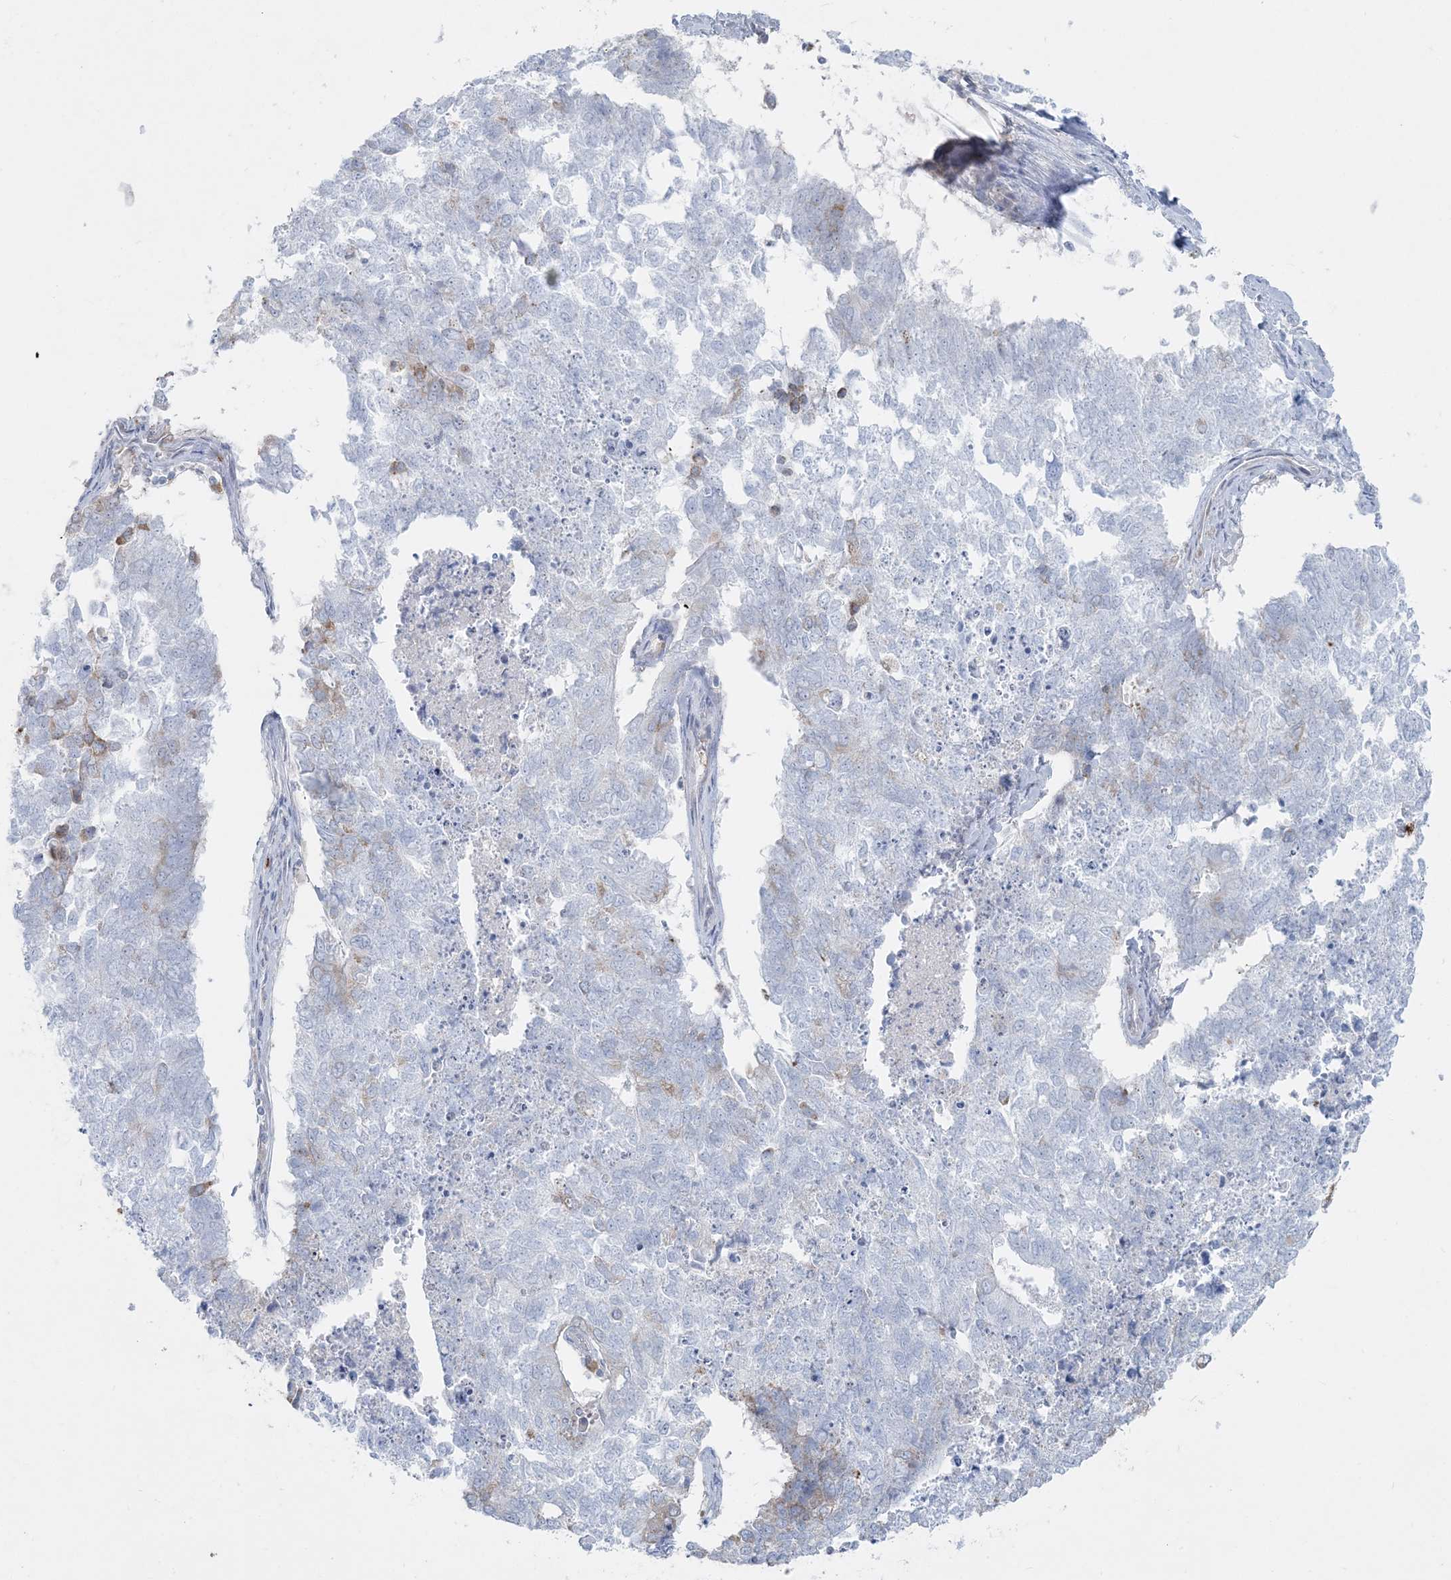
{"staining": {"intensity": "negative", "quantity": "none", "location": "none"}, "tissue": "cervical cancer", "cell_type": "Tumor cells", "image_type": "cancer", "snomed": [{"axis": "morphology", "description": "Squamous cell carcinoma, NOS"}, {"axis": "topography", "description": "Cervix"}], "caption": "DAB immunohistochemical staining of cervical squamous cell carcinoma exhibits no significant expression in tumor cells.", "gene": "CCNJ", "patient": {"sex": "female", "age": 63}}